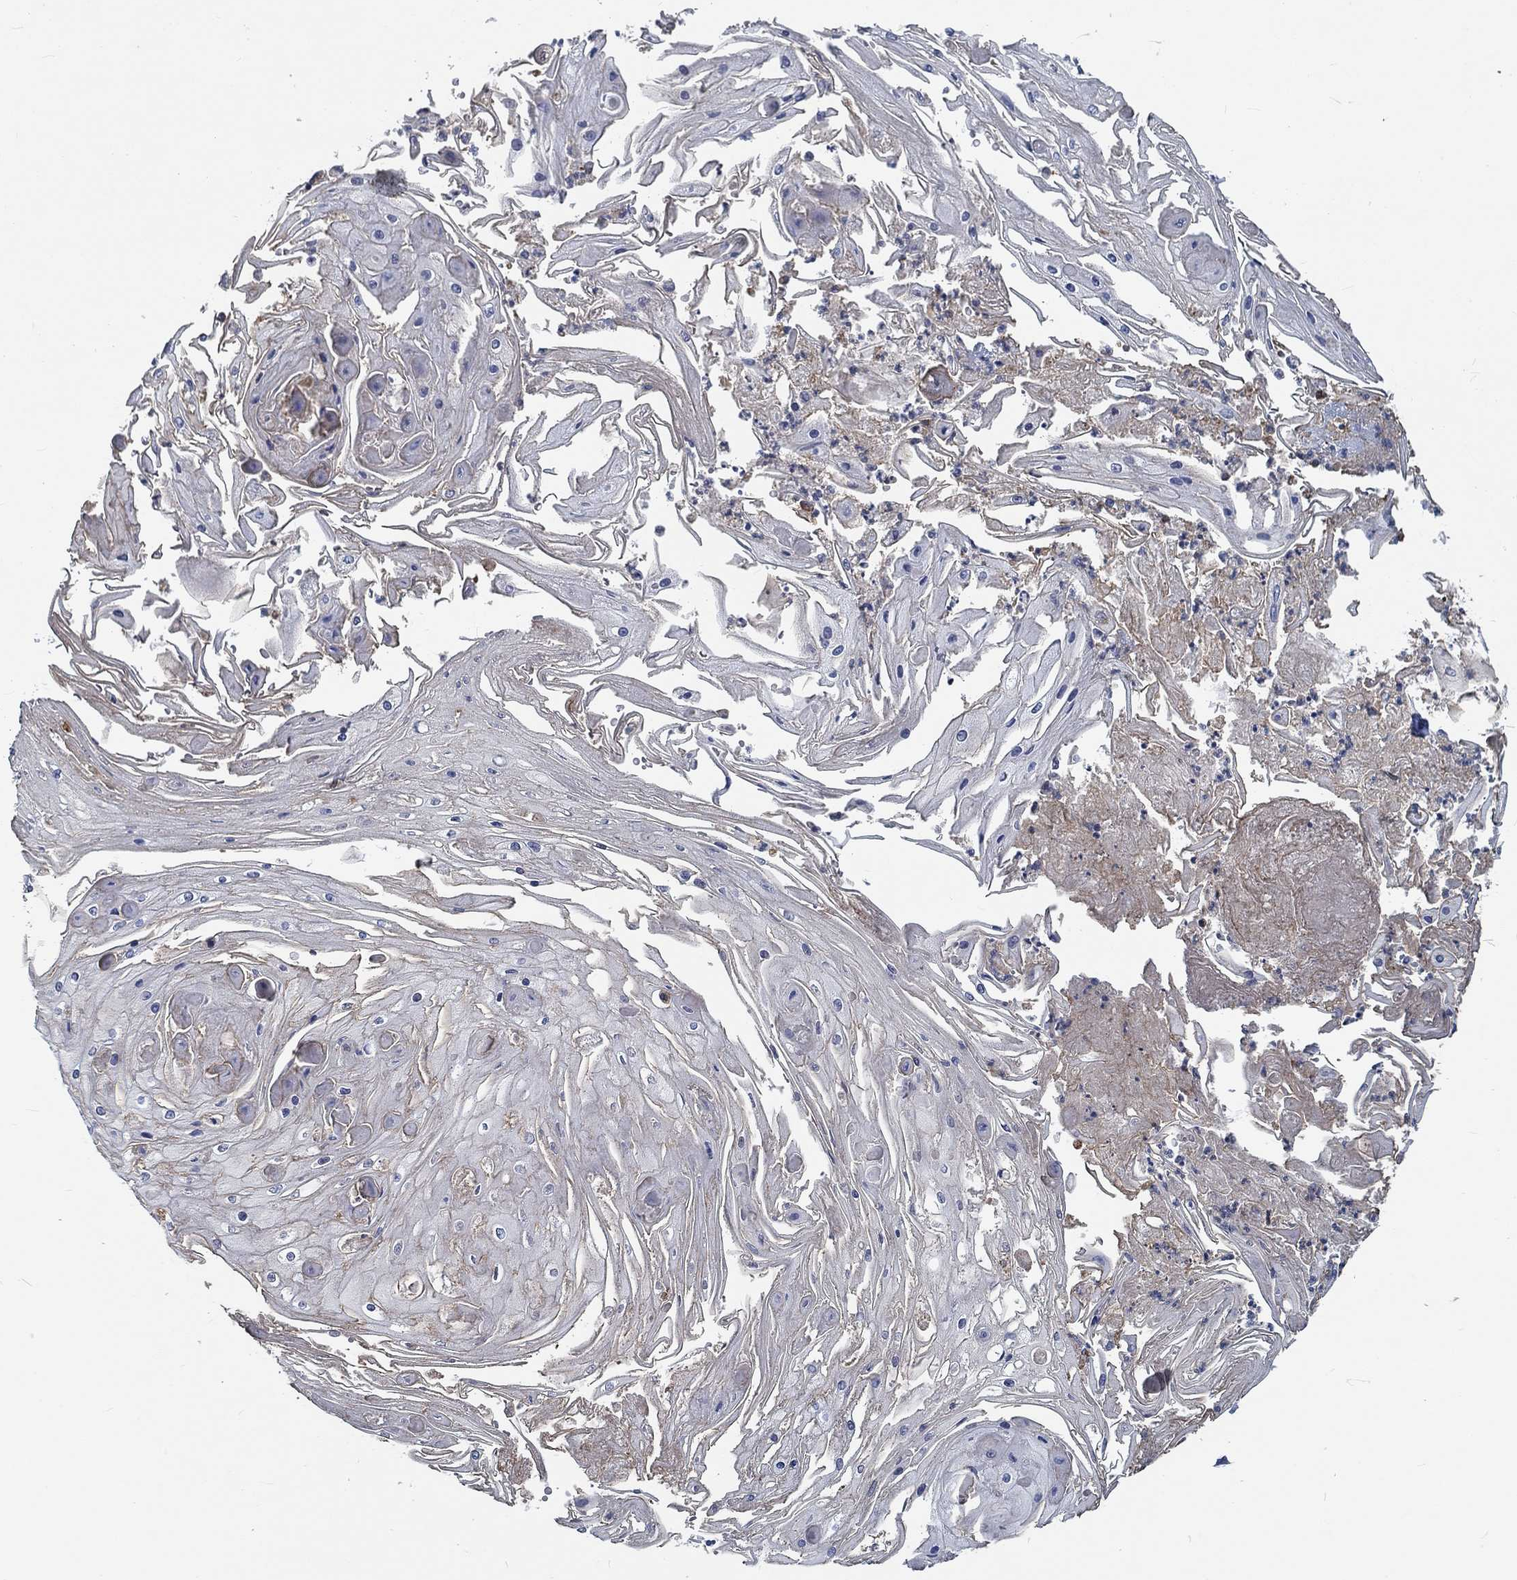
{"staining": {"intensity": "negative", "quantity": "none", "location": "none"}, "tissue": "skin cancer", "cell_type": "Tumor cells", "image_type": "cancer", "snomed": [{"axis": "morphology", "description": "Squamous cell carcinoma, NOS"}, {"axis": "topography", "description": "Skin"}], "caption": "Tumor cells are negative for protein expression in human skin squamous cell carcinoma.", "gene": "MYBPC1", "patient": {"sex": "male", "age": 70}}